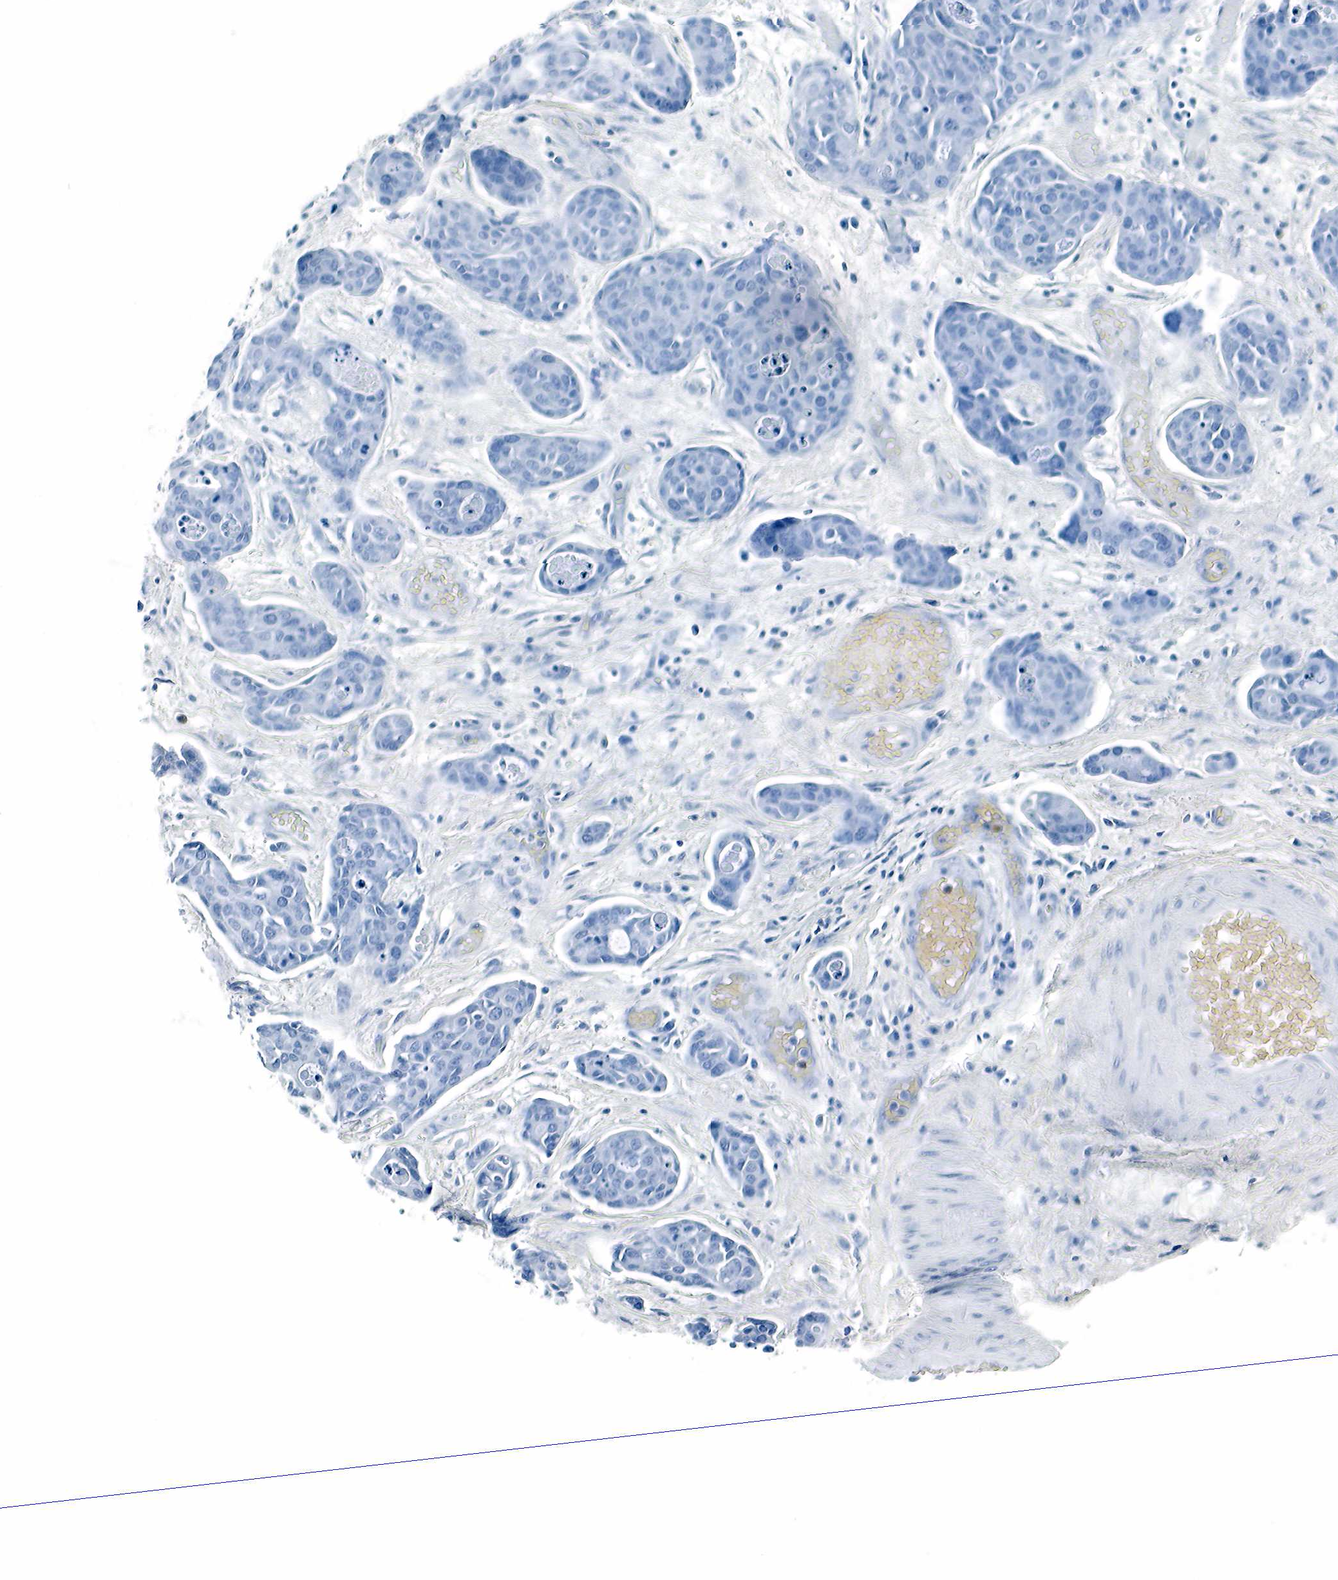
{"staining": {"intensity": "negative", "quantity": "none", "location": "none"}, "tissue": "urothelial cancer", "cell_type": "Tumor cells", "image_type": "cancer", "snomed": [{"axis": "morphology", "description": "Urothelial carcinoma, High grade"}, {"axis": "topography", "description": "Urinary bladder"}], "caption": "Immunohistochemistry of urothelial carcinoma (high-grade) exhibits no positivity in tumor cells.", "gene": "GCG", "patient": {"sex": "male", "age": 78}}